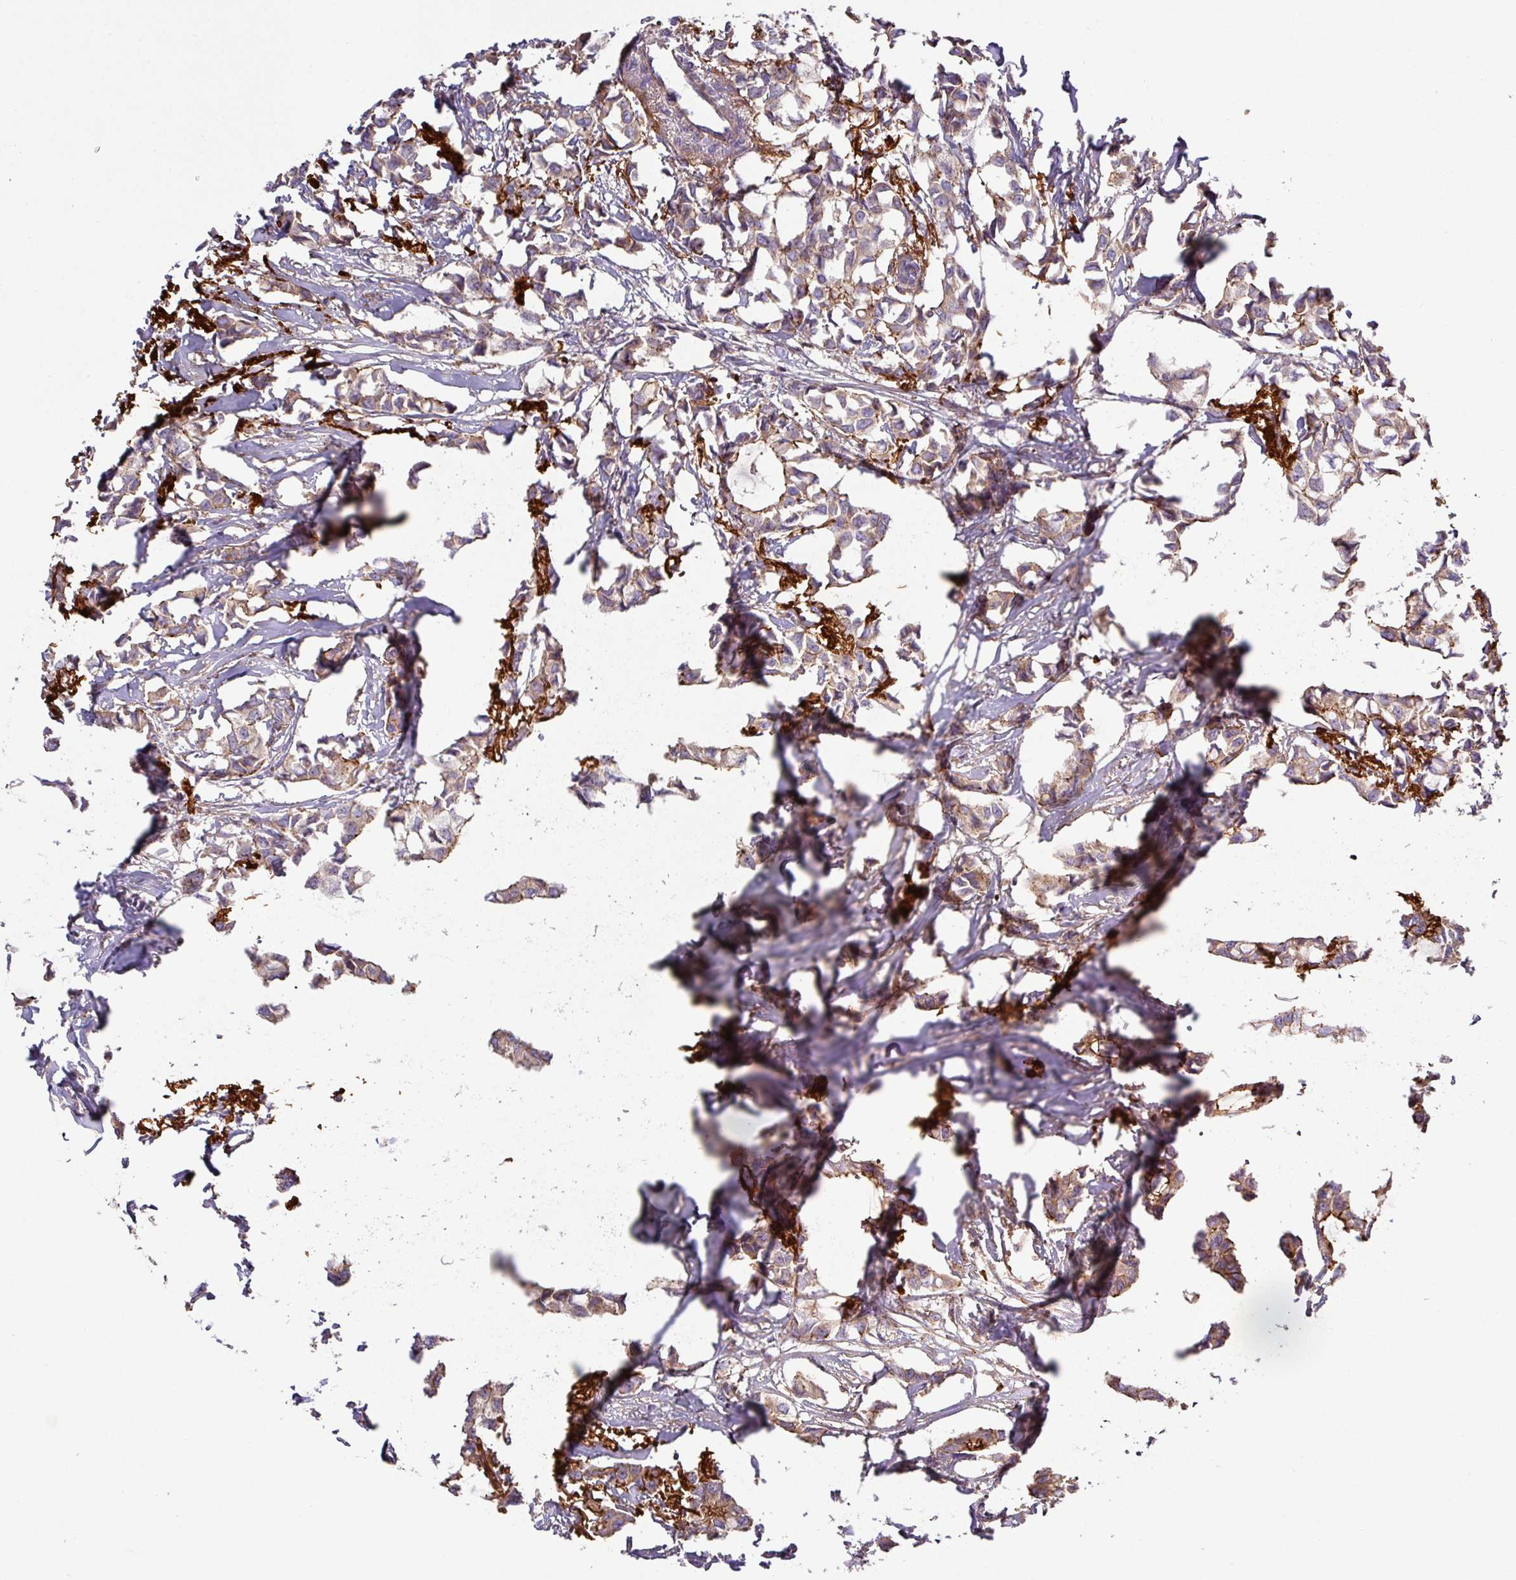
{"staining": {"intensity": "moderate", "quantity": "25%-75%", "location": "cytoplasmic/membranous"}, "tissue": "breast cancer", "cell_type": "Tumor cells", "image_type": "cancer", "snomed": [{"axis": "morphology", "description": "Duct carcinoma"}, {"axis": "topography", "description": "Breast"}], "caption": "An image of human breast cancer (intraductal carcinoma) stained for a protein demonstrates moderate cytoplasmic/membranous brown staining in tumor cells.", "gene": "RIC1", "patient": {"sex": "female", "age": 73}}